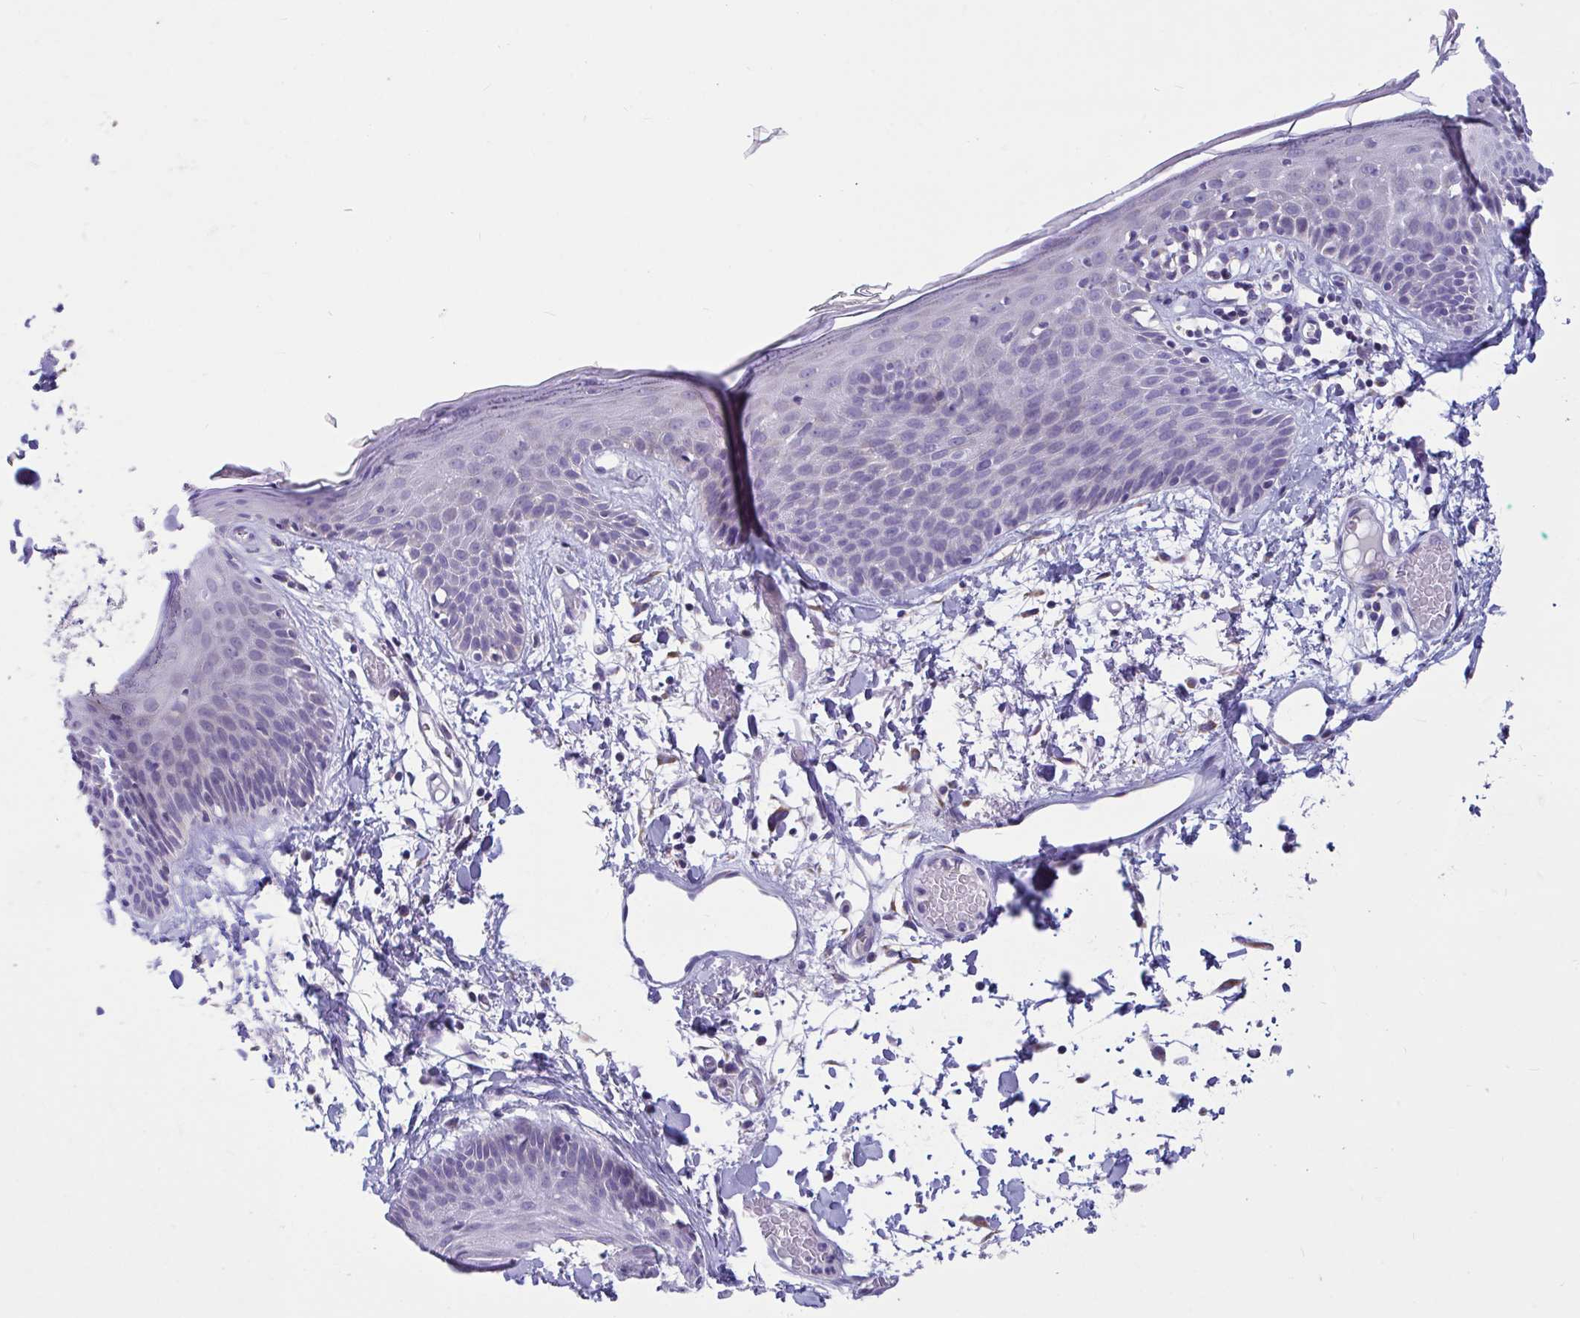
{"staining": {"intensity": "moderate", "quantity": "<25%", "location": "cytoplasmic/membranous"}, "tissue": "skin", "cell_type": "Fibroblasts", "image_type": "normal", "snomed": [{"axis": "morphology", "description": "Normal tissue, NOS"}, {"axis": "topography", "description": "Skin"}], "caption": "IHC image of benign skin: human skin stained using immunohistochemistry demonstrates low levels of moderate protein expression localized specifically in the cytoplasmic/membranous of fibroblasts, appearing as a cytoplasmic/membranous brown color.", "gene": "OR13A1", "patient": {"sex": "male", "age": 79}}